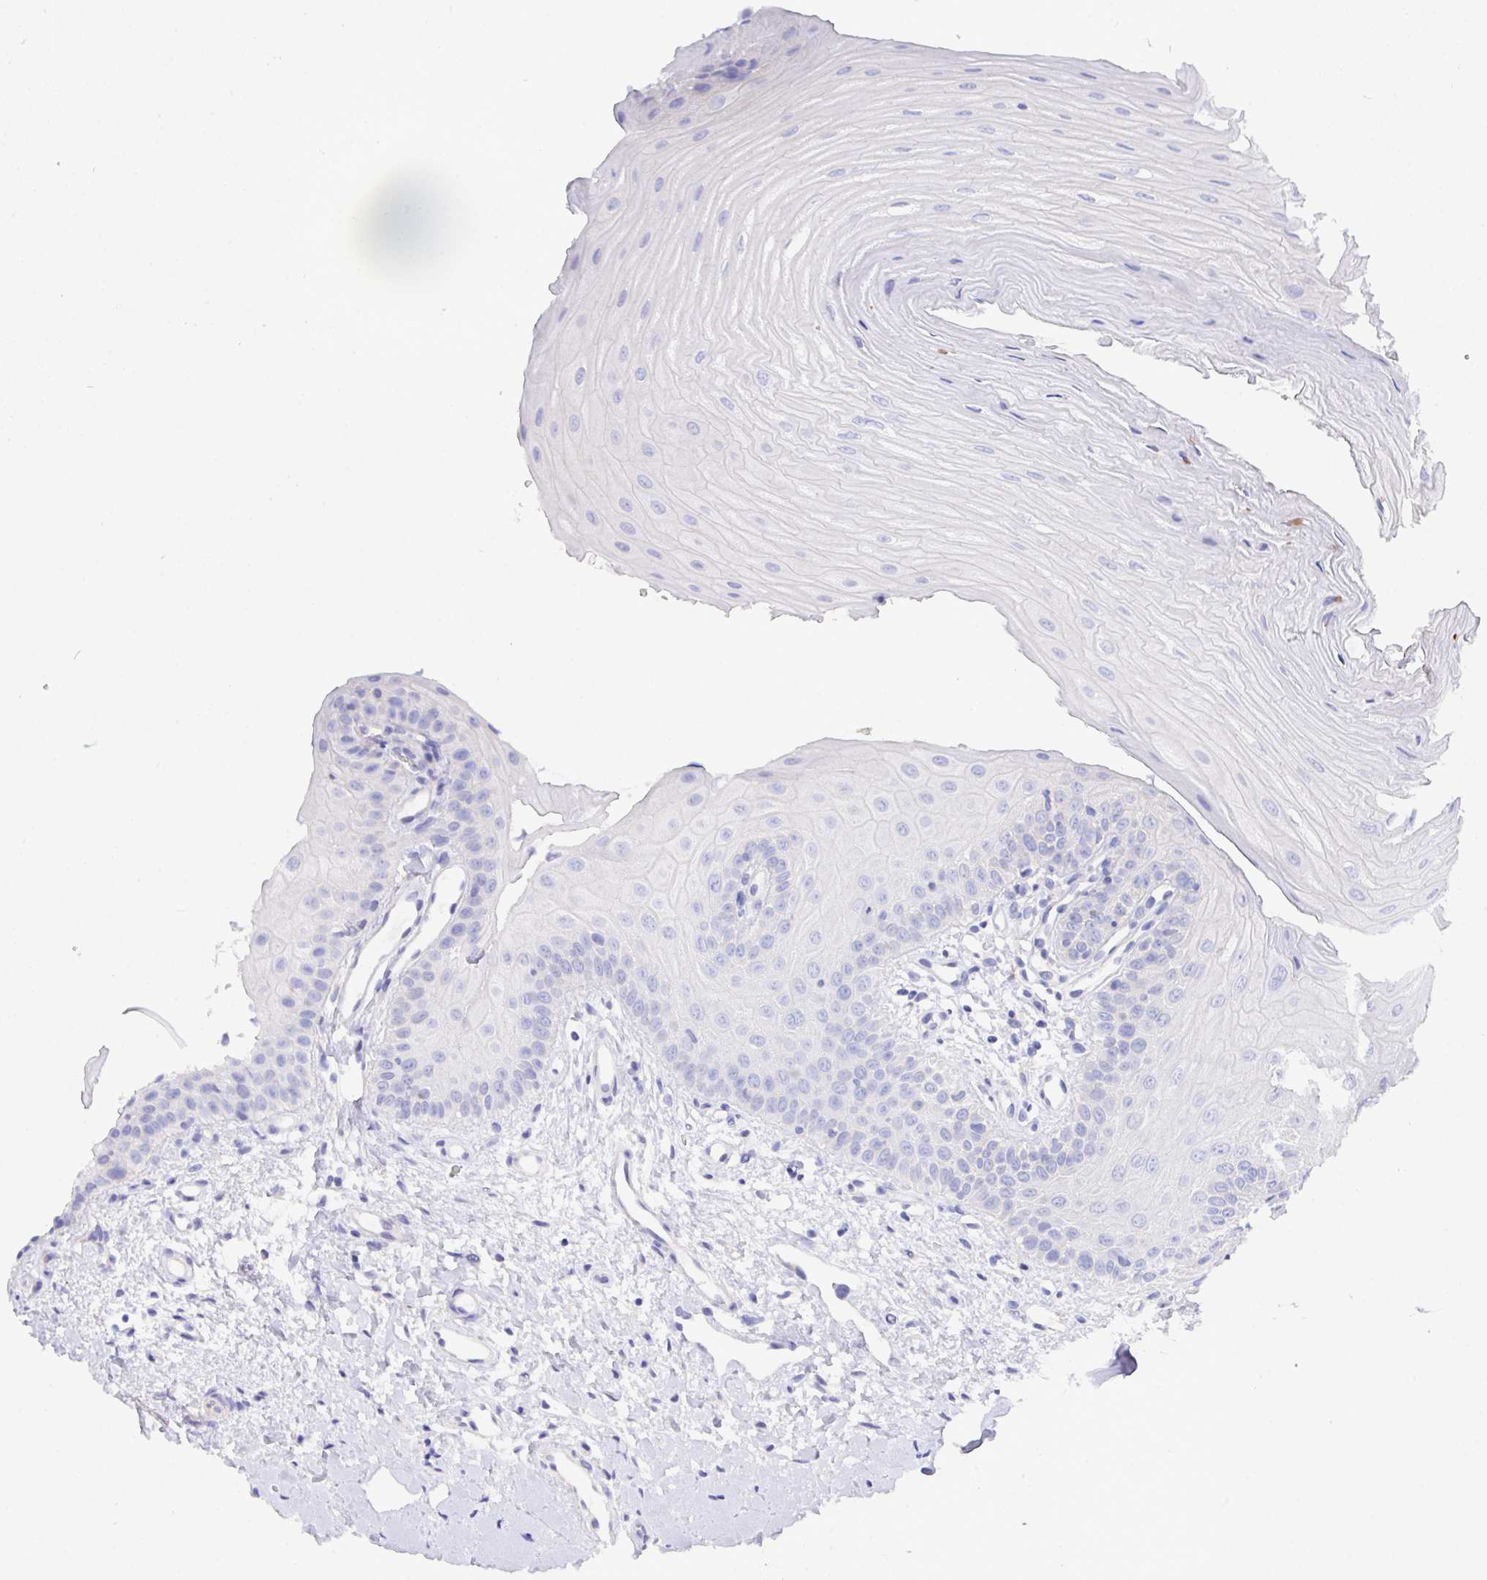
{"staining": {"intensity": "negative", "quantity": "none", "location": "none"}, "tissue": "oral mucosa", "cell_type": "Squamous epithelial cells", "image_type": "normal", "snomed": [{"axis": "morphology", "description": "Normal tissue, NOS"}, {"axis": "topography", "description": "Oral tissue"}], "caption": "The histopathology image reveals no staining of squamous epithelial cells in unremarkable oral mucosa. (DAB IHC with hematoxylin counter stain).", "gene": "PRG3", "patient": {"sex": "female", "age": 73}}